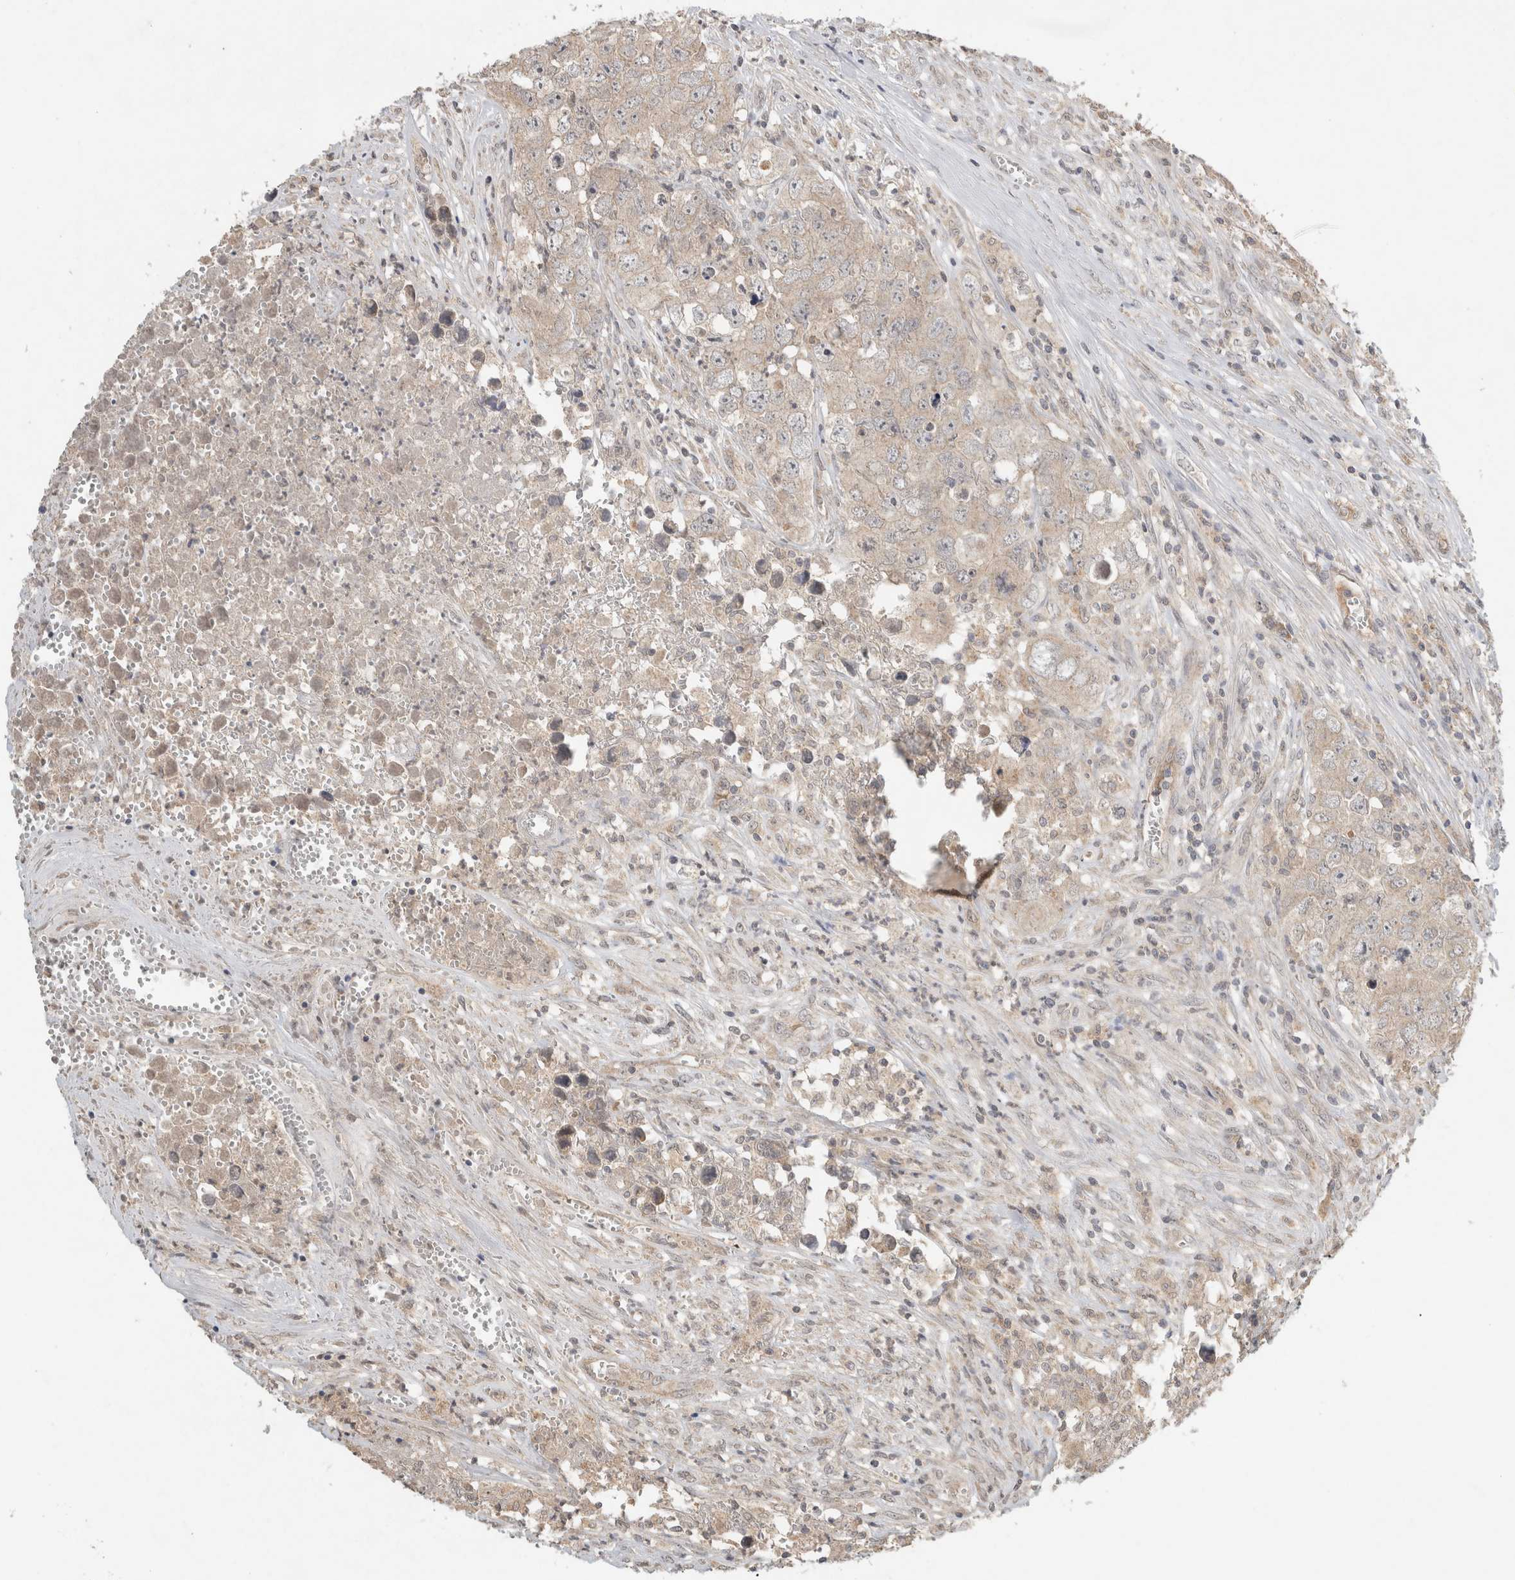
{"staining": {"intensity": "weak", "quantity": "25%-75%", "location": "cytoplasmic/membranous"}, "tissue": "testis cancer", "cell_type": "Tumor cells", "image_type": "cancer", "snomed": [{"axis": "morphology", "description": "Seminoma, NOS"}, {"axis": "morphology", "description": "Carcinoma, Embryonal, NOS"}, {"axis": "topography", "description": "Testis"}], "caption": "The histopathology image shows a brown stain indicating the presence of a protein in the cytoplasmic/membranous of tumor cells in embryonal carcinoma (testis). The staining was performed using DAB, with brown indicating positive protein expression. Nuclei are stained blue with hematoxylin.", "gene": "LOXL2", "patient": {"sex": "male", "age": 43}}